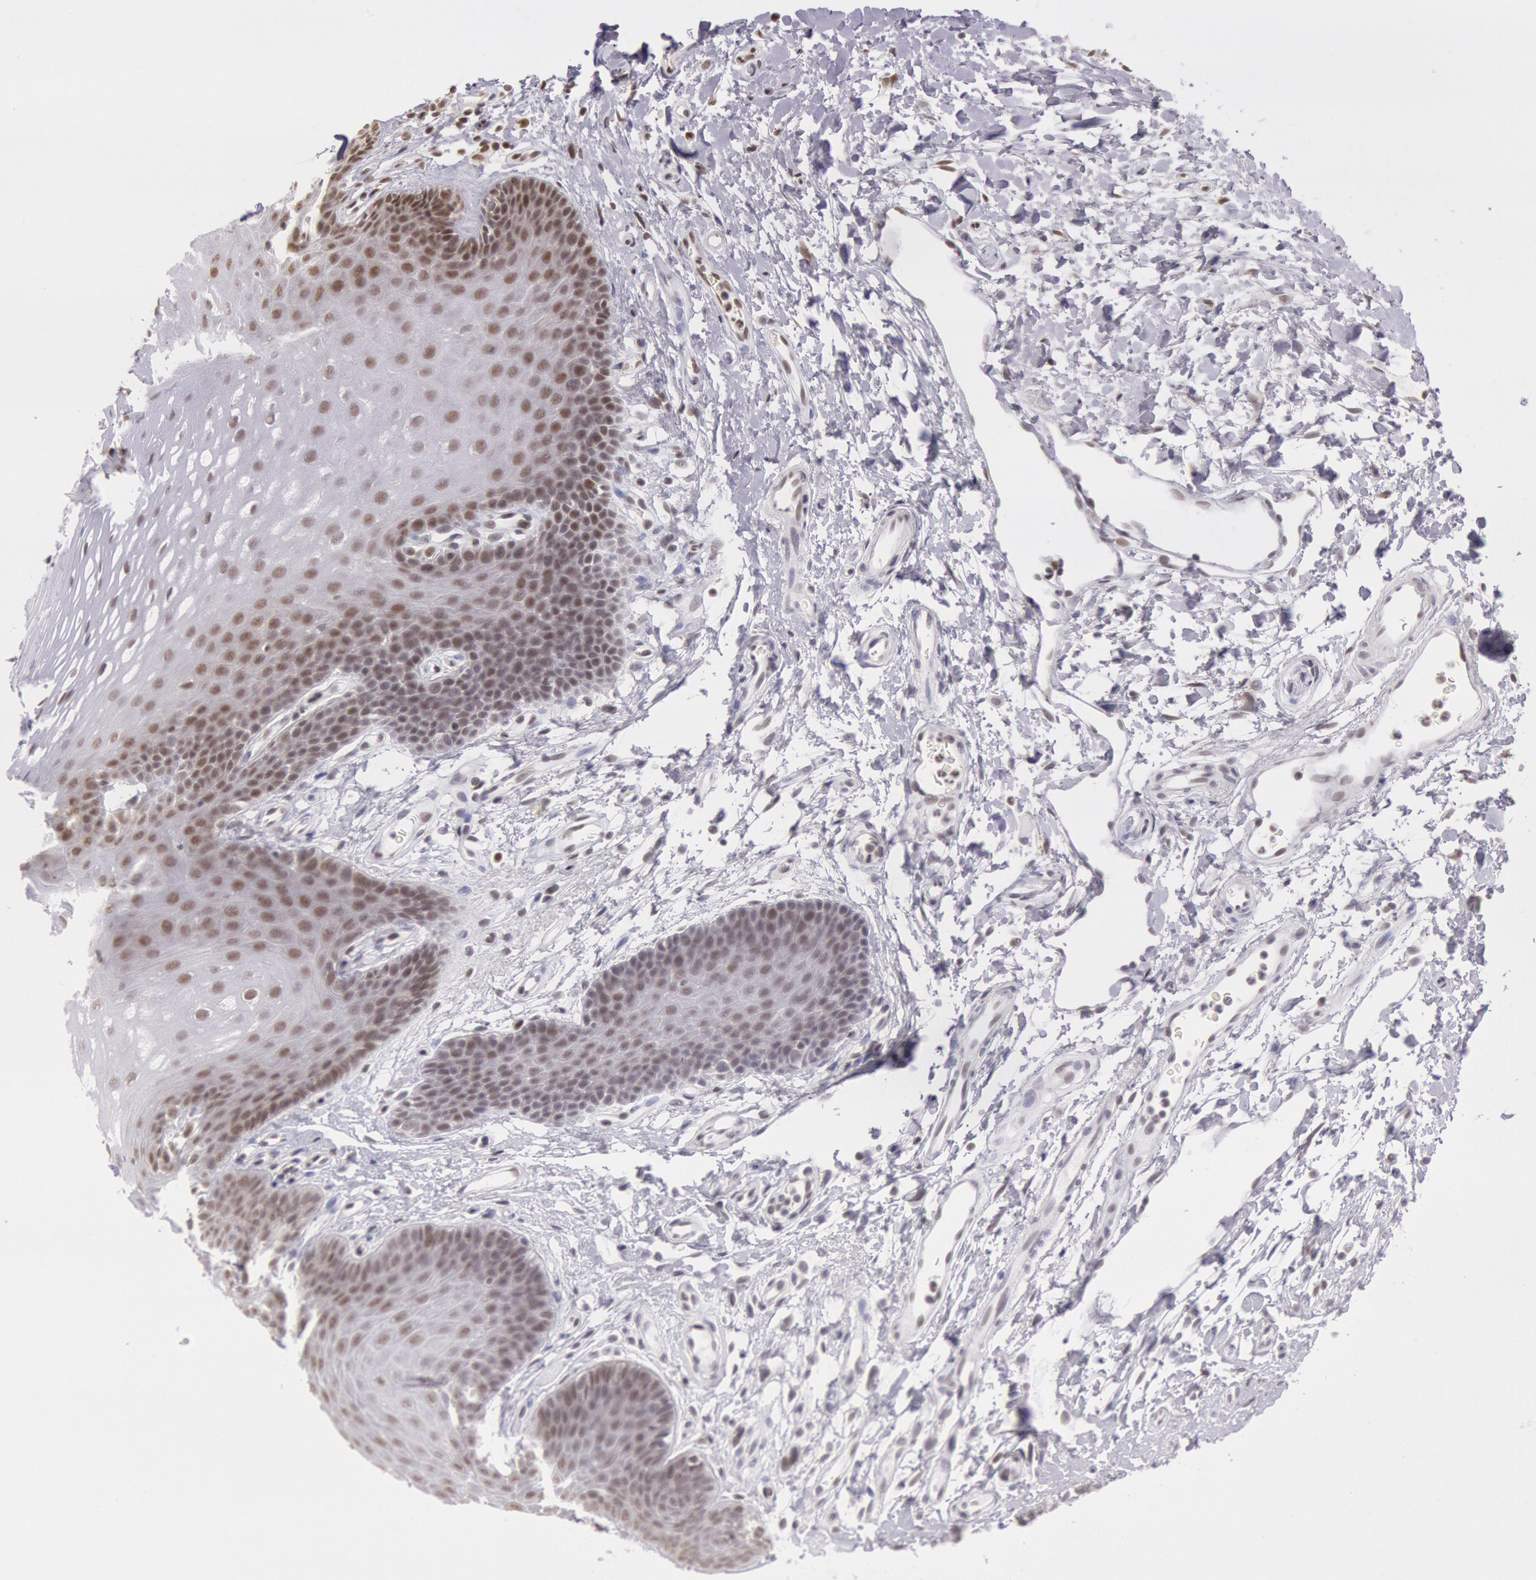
{"staining": {"intensity": "moderate", "quantity": "25%-75%", "location": "nuclear"}, "tissue": "oral mucosa", "cell_type": "Squamous epithelial cells", "image_type": "normal", "snomed": [{"axis": "morphology", "description": "Normal tissue, NOS"}, {"axis": "topography", "description": "Oral tissue"}], "caption": "Moderate nuclear expression is identified in approximately 25%-75% of squamous epithelial cells in normal oral mucosa. The protein of interest is shown in brown color, while the nuclei are stained blue.", "gene": "ESS2", "patient": {"sex": "male", "age": 62}}